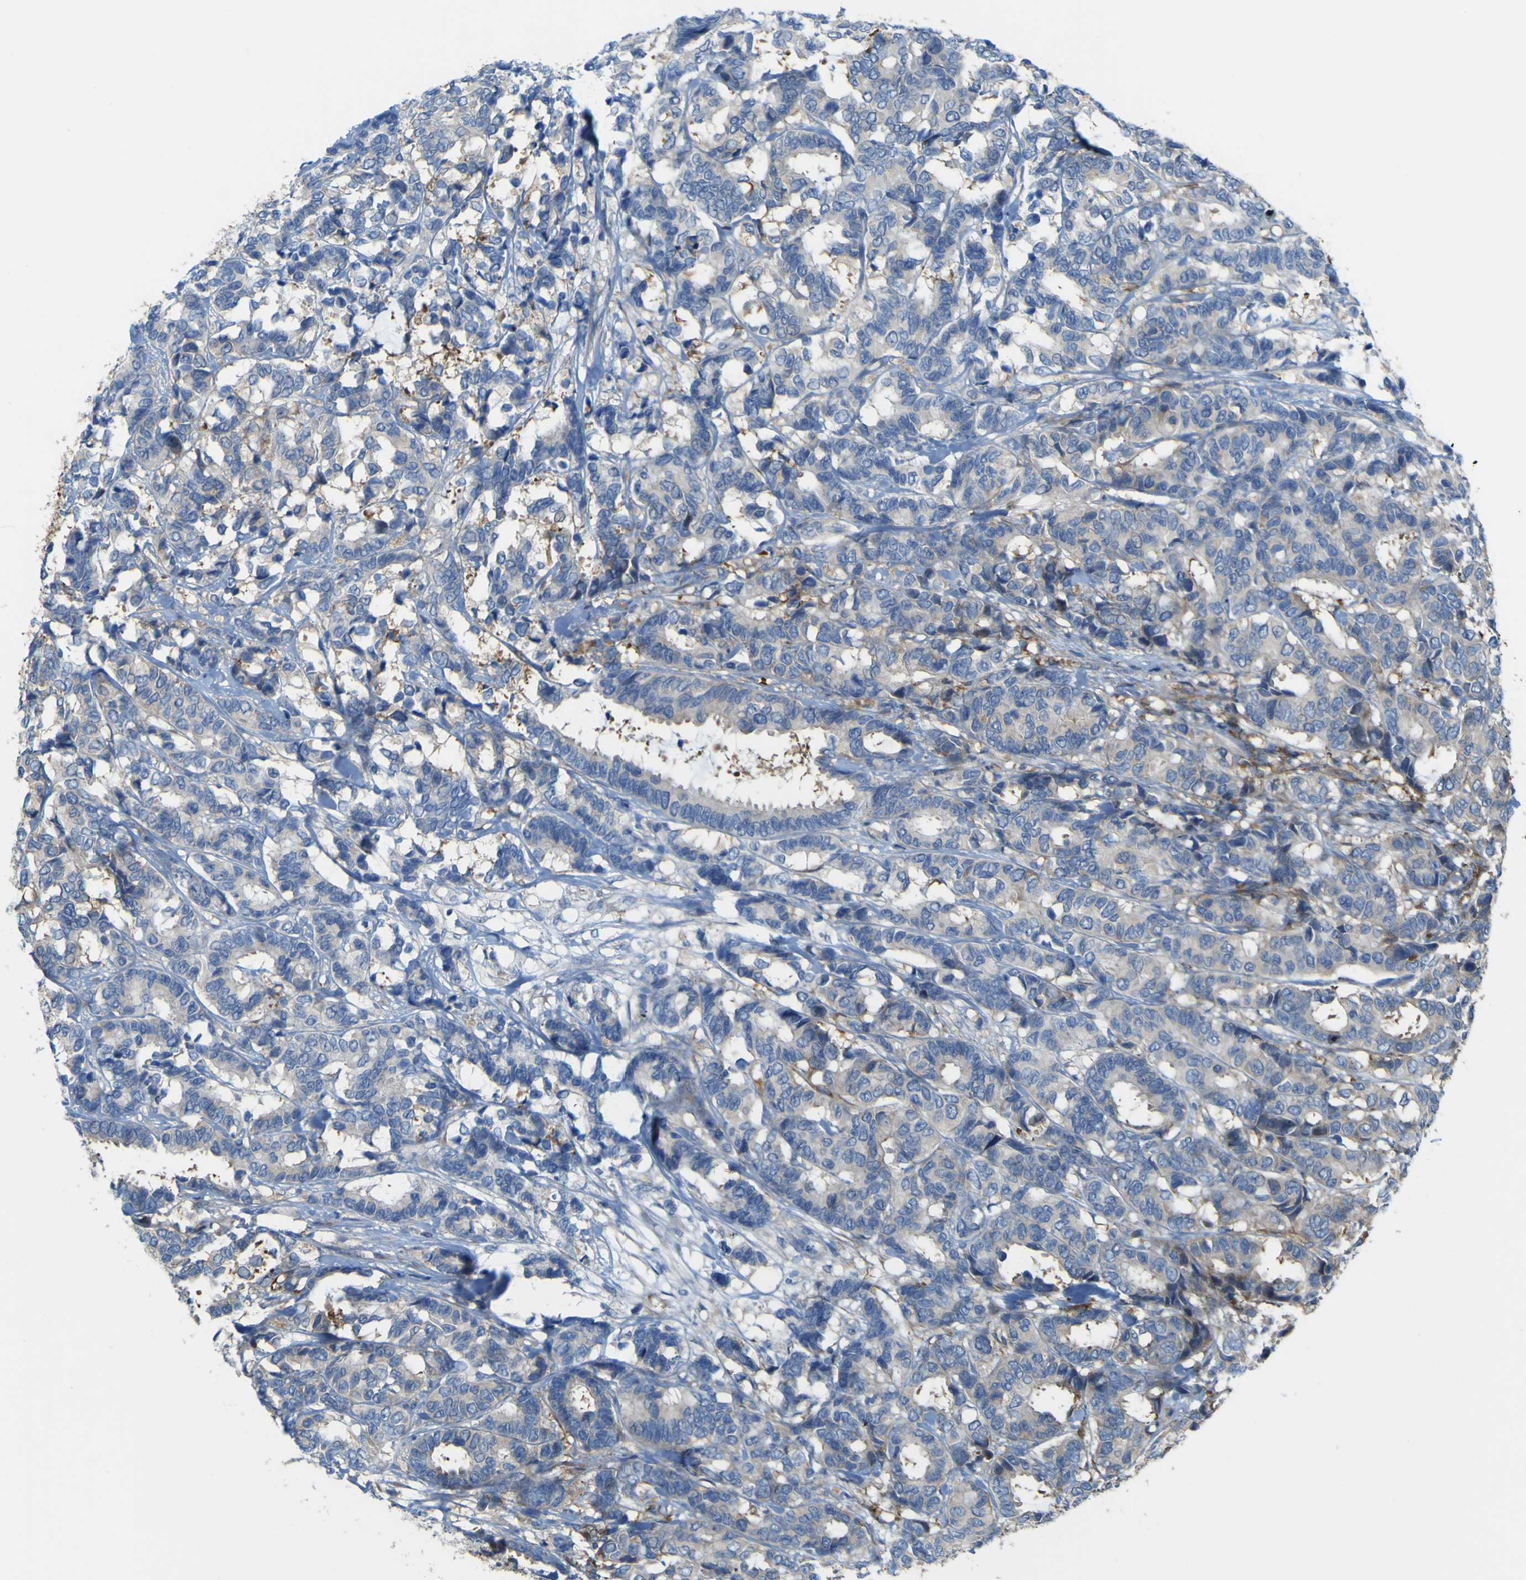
{"staining": {"intensity": "weak", "quantity": "25%-75%", "location": "cytoplasmic/membranous"}, "tissue": "breast cancer", "cell_type": "Tumor cells", "image_type": "cancer", "snomed": [{"axis": "morphology", "description": "Duct carcinoma"}, {"axis": "topography", "description": "Breast"}], "caption": "Immunohistochemical staining of breast infiltrating ductal carcinoma exhibits weak cytoplasmic/membranous protein expression in approximately 25%-75% of tumor cells. The staining is performed using DAB brown chromogen to label protein expression. The nuclei are counter-stained blue using hematoxylin.", "gene": "JPH1", "patient": {"sex": "female", "age": 87}}